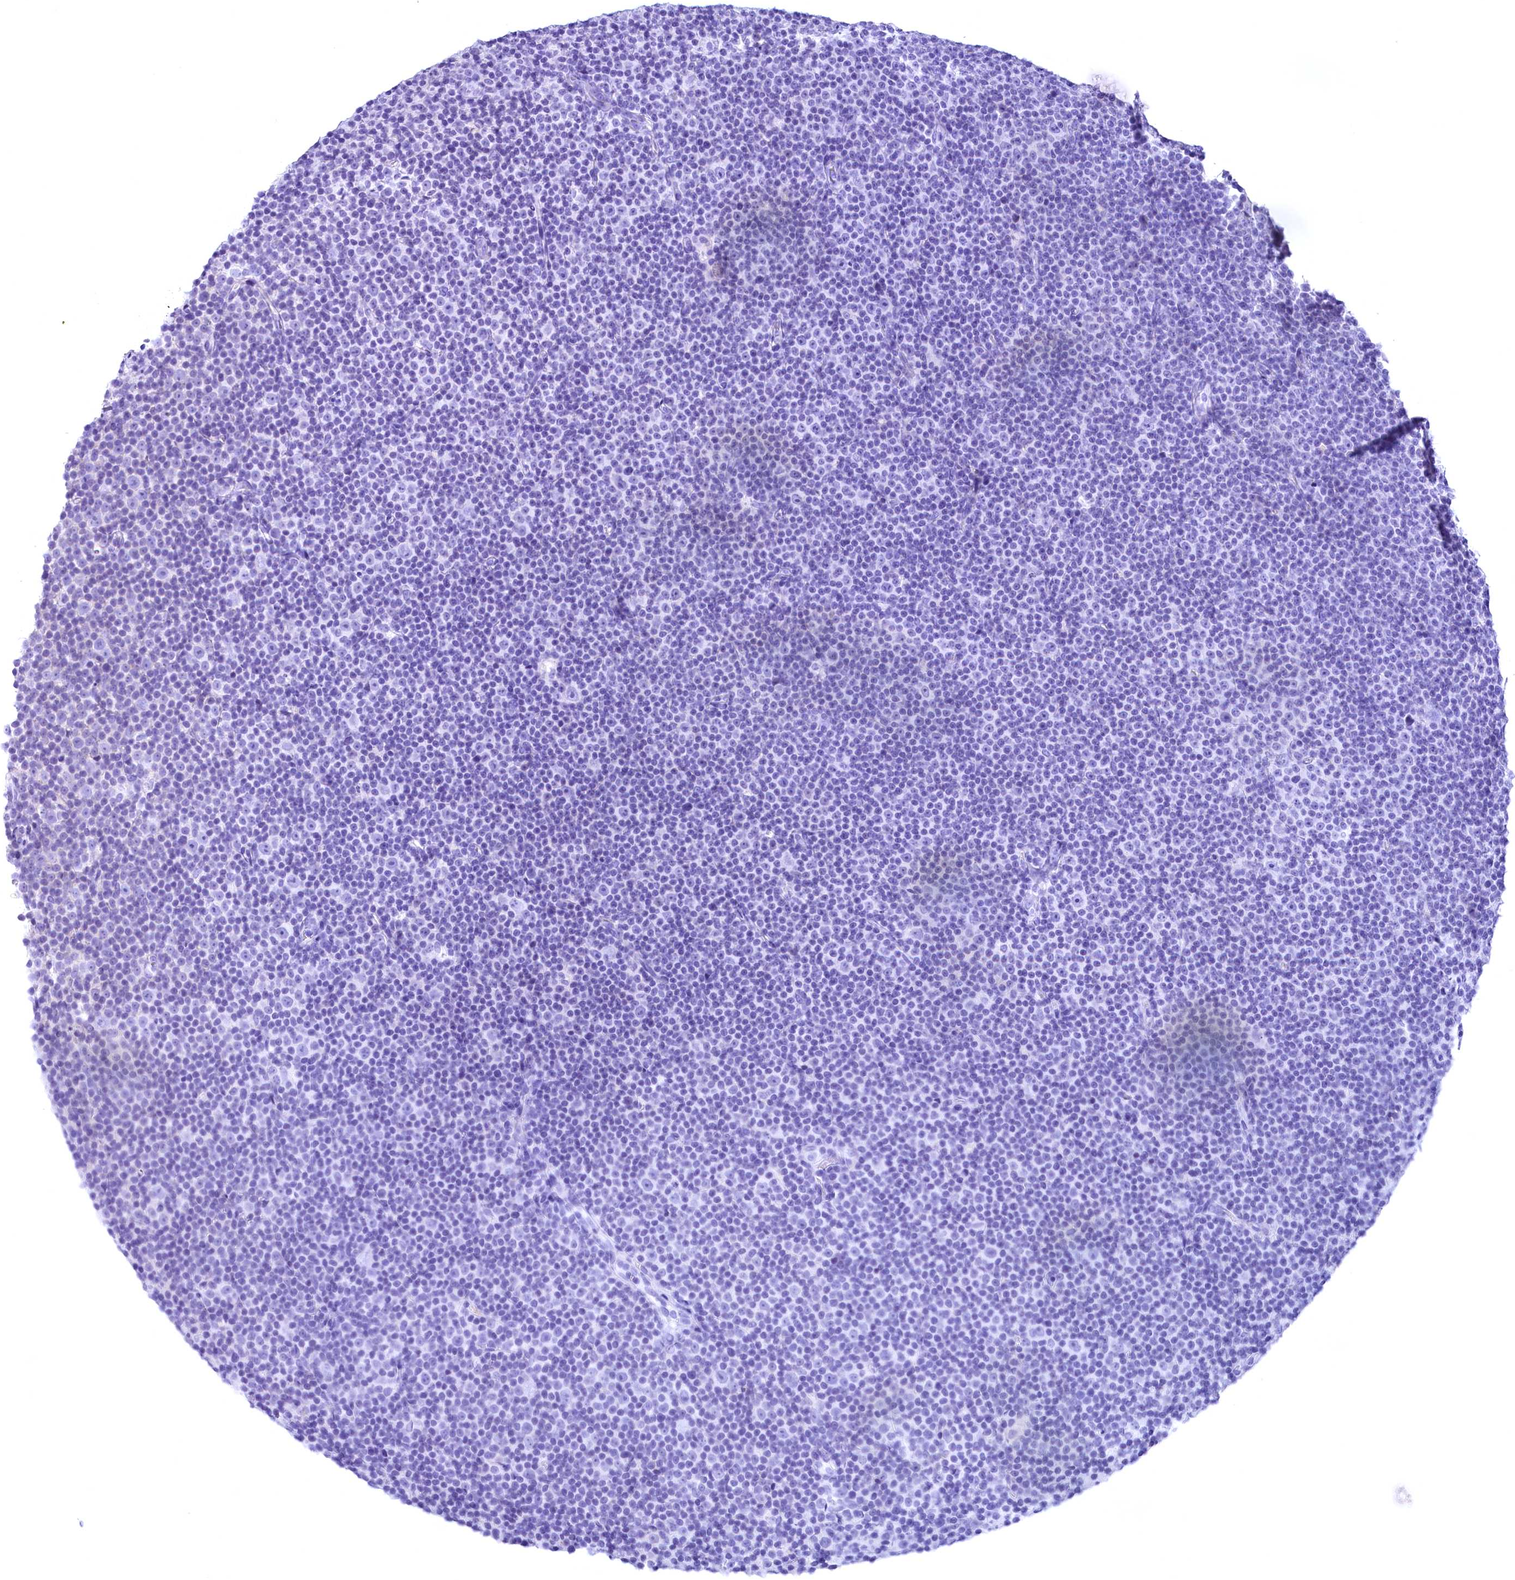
{"staining": {"intensity": "negative", "quantity": "none", "location": "none"}, "tissue": "lymphoma", "cell_type": "Tumor cells", "image_type": "cancer", "snomed": [{"axis": "morphology", "description": "Malignant lymphoma, non-Hodgkin's type, Low grade"}, {"axis": "topography", "description": "Lymph node"}], "caption": "Lymphoma was stained to show a protein in brown. There is no significant staining in tumor cells. (DAB immunohistochemistry (IHC) visualized using brightfield microscopy, high magnification).", "gene": "SKIDA1", "patient": {"sex": "female", "age": 67}}